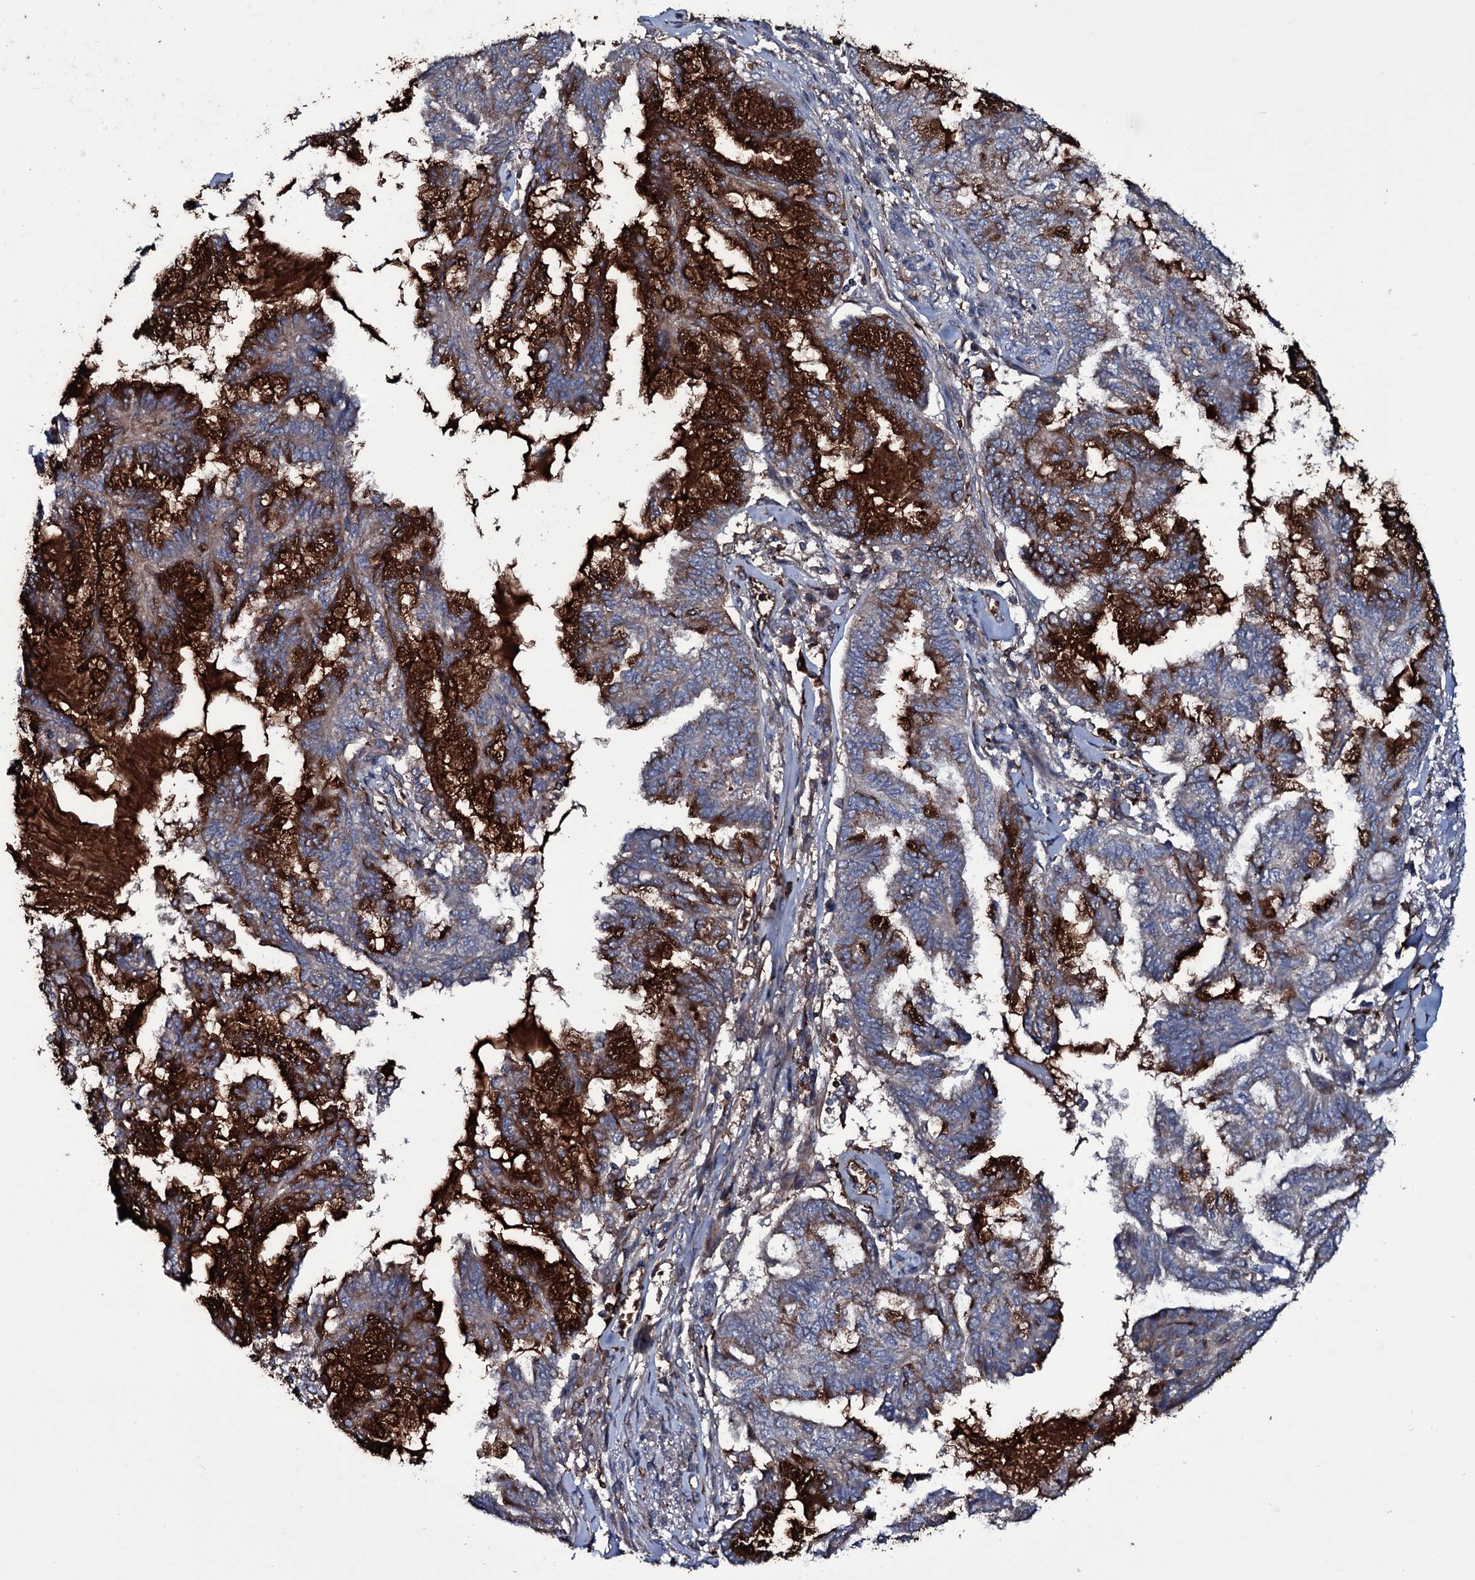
{"staining": {"intensity": "strong", "quantity": "<25%", "location": "cytoplasmic/membranous"}, "tissue": "endometrial cancer", "cell_type": "Tumor cells", "image_type": "cancer", "snomed": [{"axis": "morphology", "description": "Adenocarcinoma, NOS"}, {"axis": "topography", "description": "Endometrium"}], "caption": "Strong cytoplasmic/membranous staining for a protein is identified in approximately <25% of tumor cells of endometrial cancer (adenocarcinoma) using immunohistochemistry.", "gene": "ZSWIM8", "patient": {"sex": "female", "age": 86}}